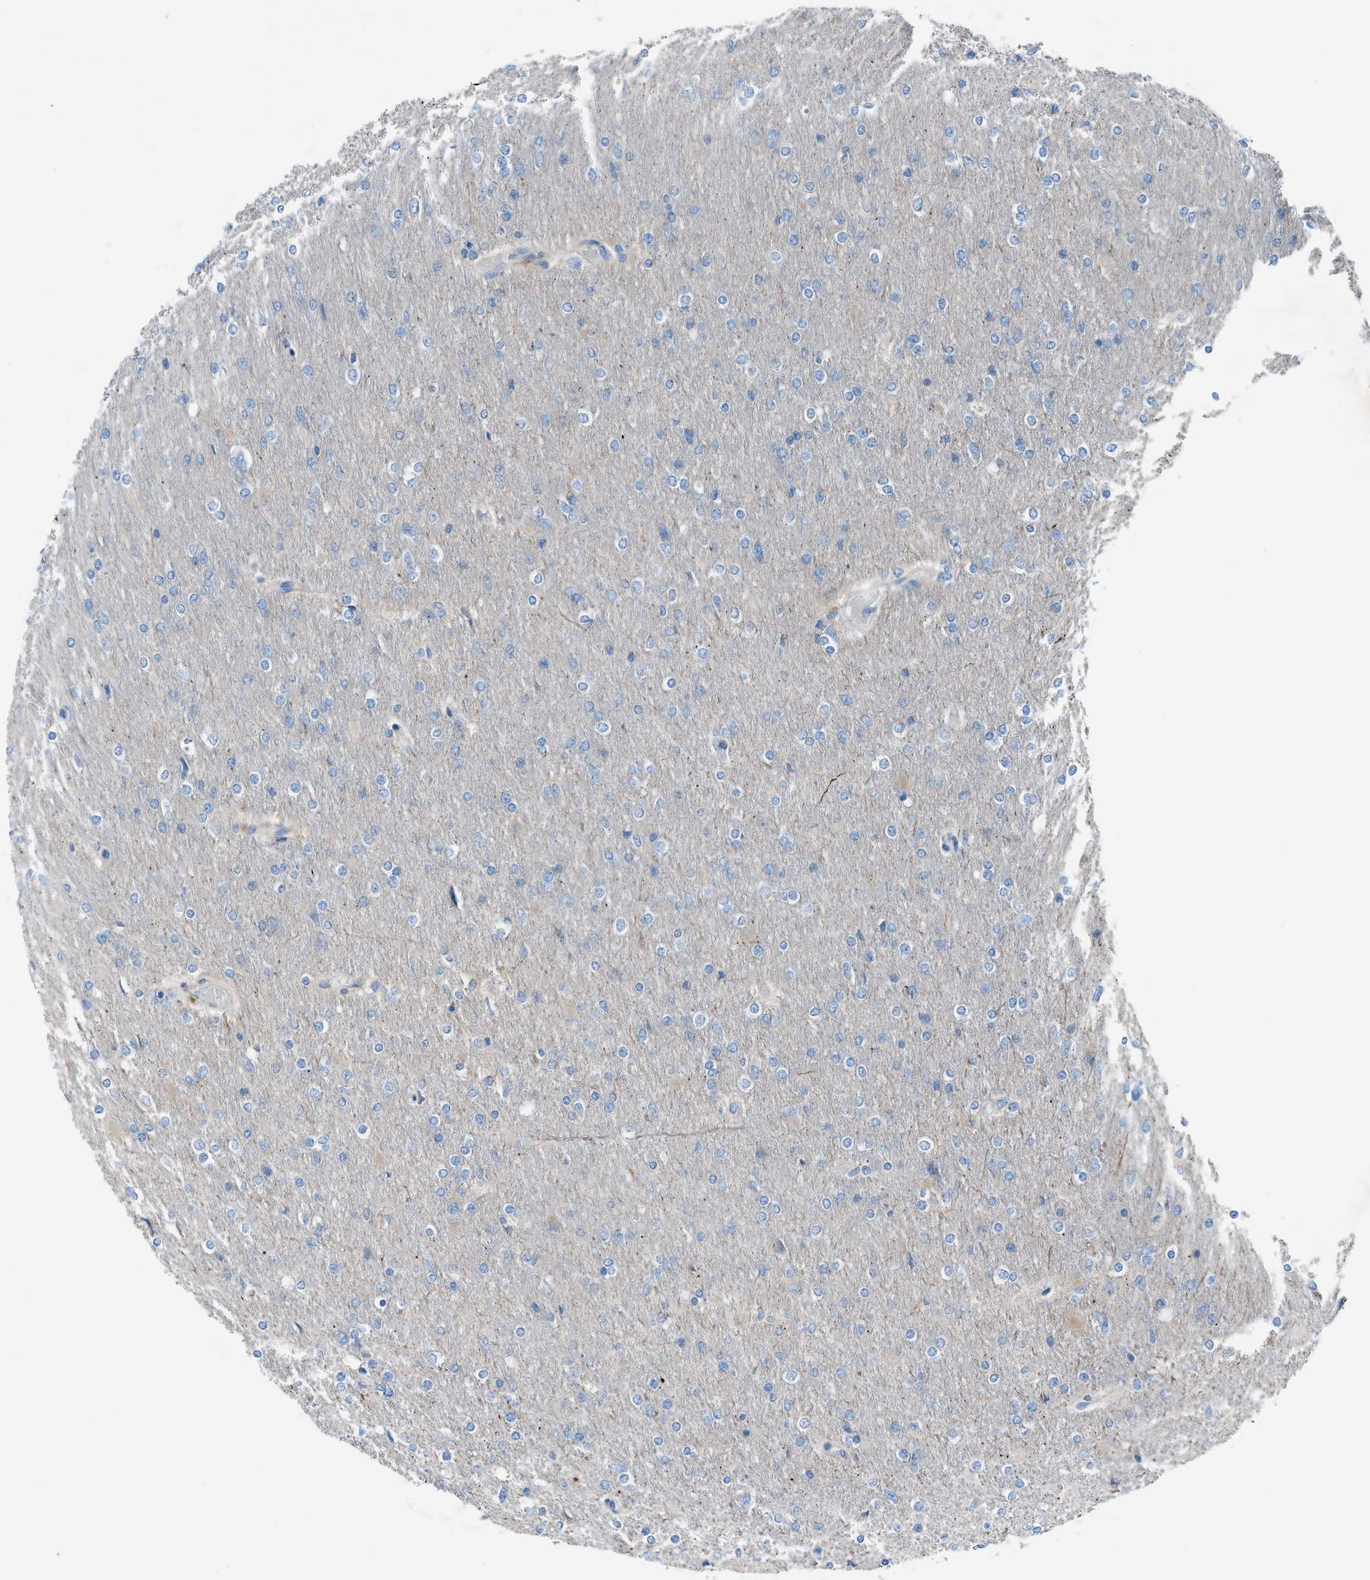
{"staining": {"intensity": "negative", "quantity": "none", "location": "none"}, "tissue": "glioma", "cell_type": "Tumor cells", "image_type": "cancer", "snomed": [{"axis": "morphology", "description": "Glioma, malignant, High grade"}, {"axis": "topography", "description": "Cerebral cortex"}], "caption": "The photomicrograph demonstrates no significant expression in tumor cells of malignant high-grade glioma. (Immunohistochemistry, brightfield microscopy, high magnification).", "gene": "C5AR2", "patient": {"sex": "female", "age": 36}}